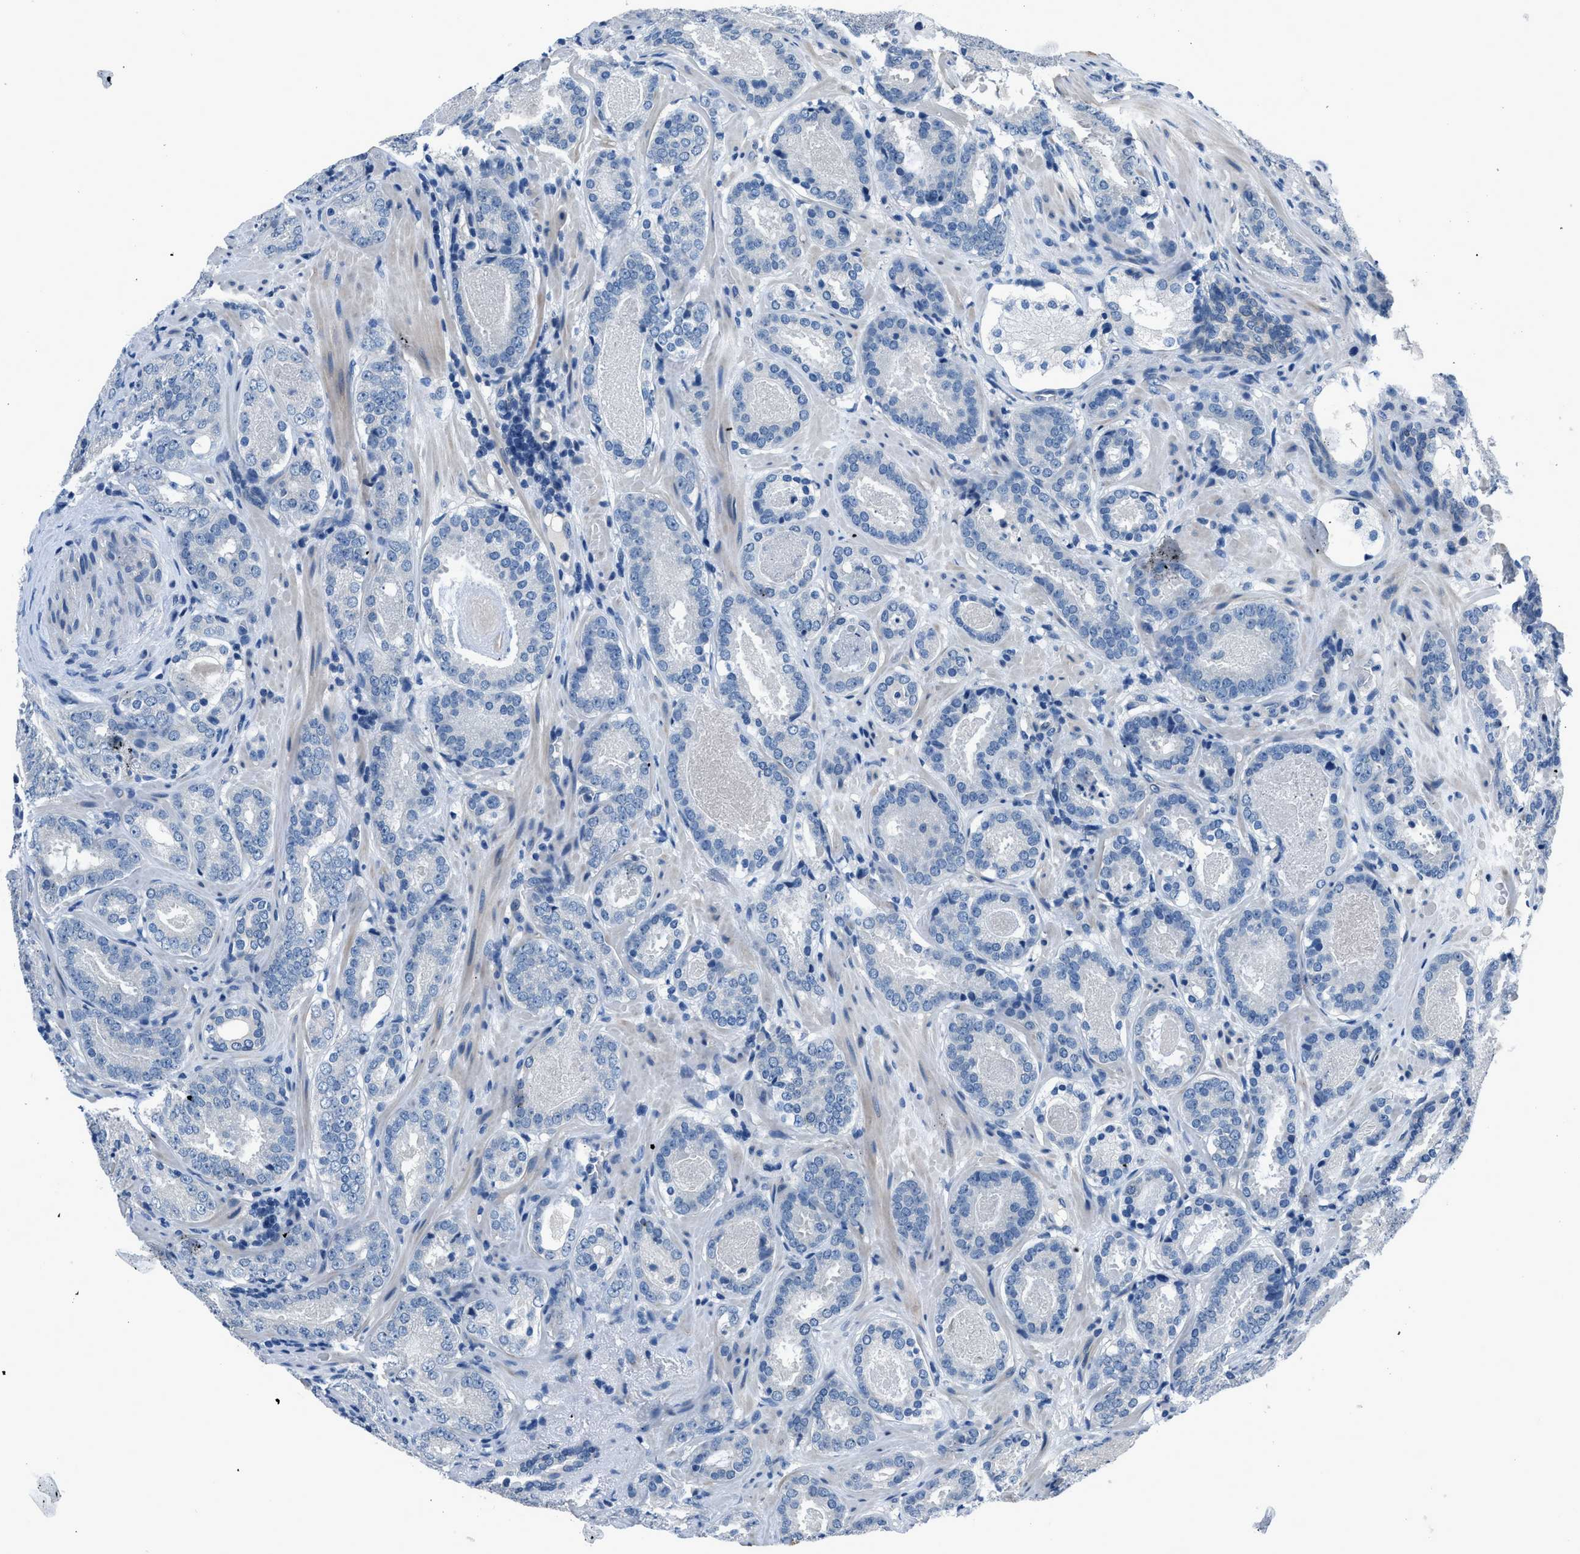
{"staining": {"intensity": "negative", "quantity": "none", "location": "none"}, "tissue": "prostate cancer", "cell_type": "Tumor cells", "image_type": "cancer", "snomed": [{"axis": "morphology", "description": "Adenocarcinoma, Low grade"}, {"axis": "topography", "description": "Prostate"}], "caption": "Tumor cells are negative for brown protein staining in prostate cancer (adenocarcinoma (low-grade)). (DAB (3,3'-diaminobenzidine) IHC, high magnification).", "gene": "GJA3", "patient": {"sex": "male", "age": 69}}